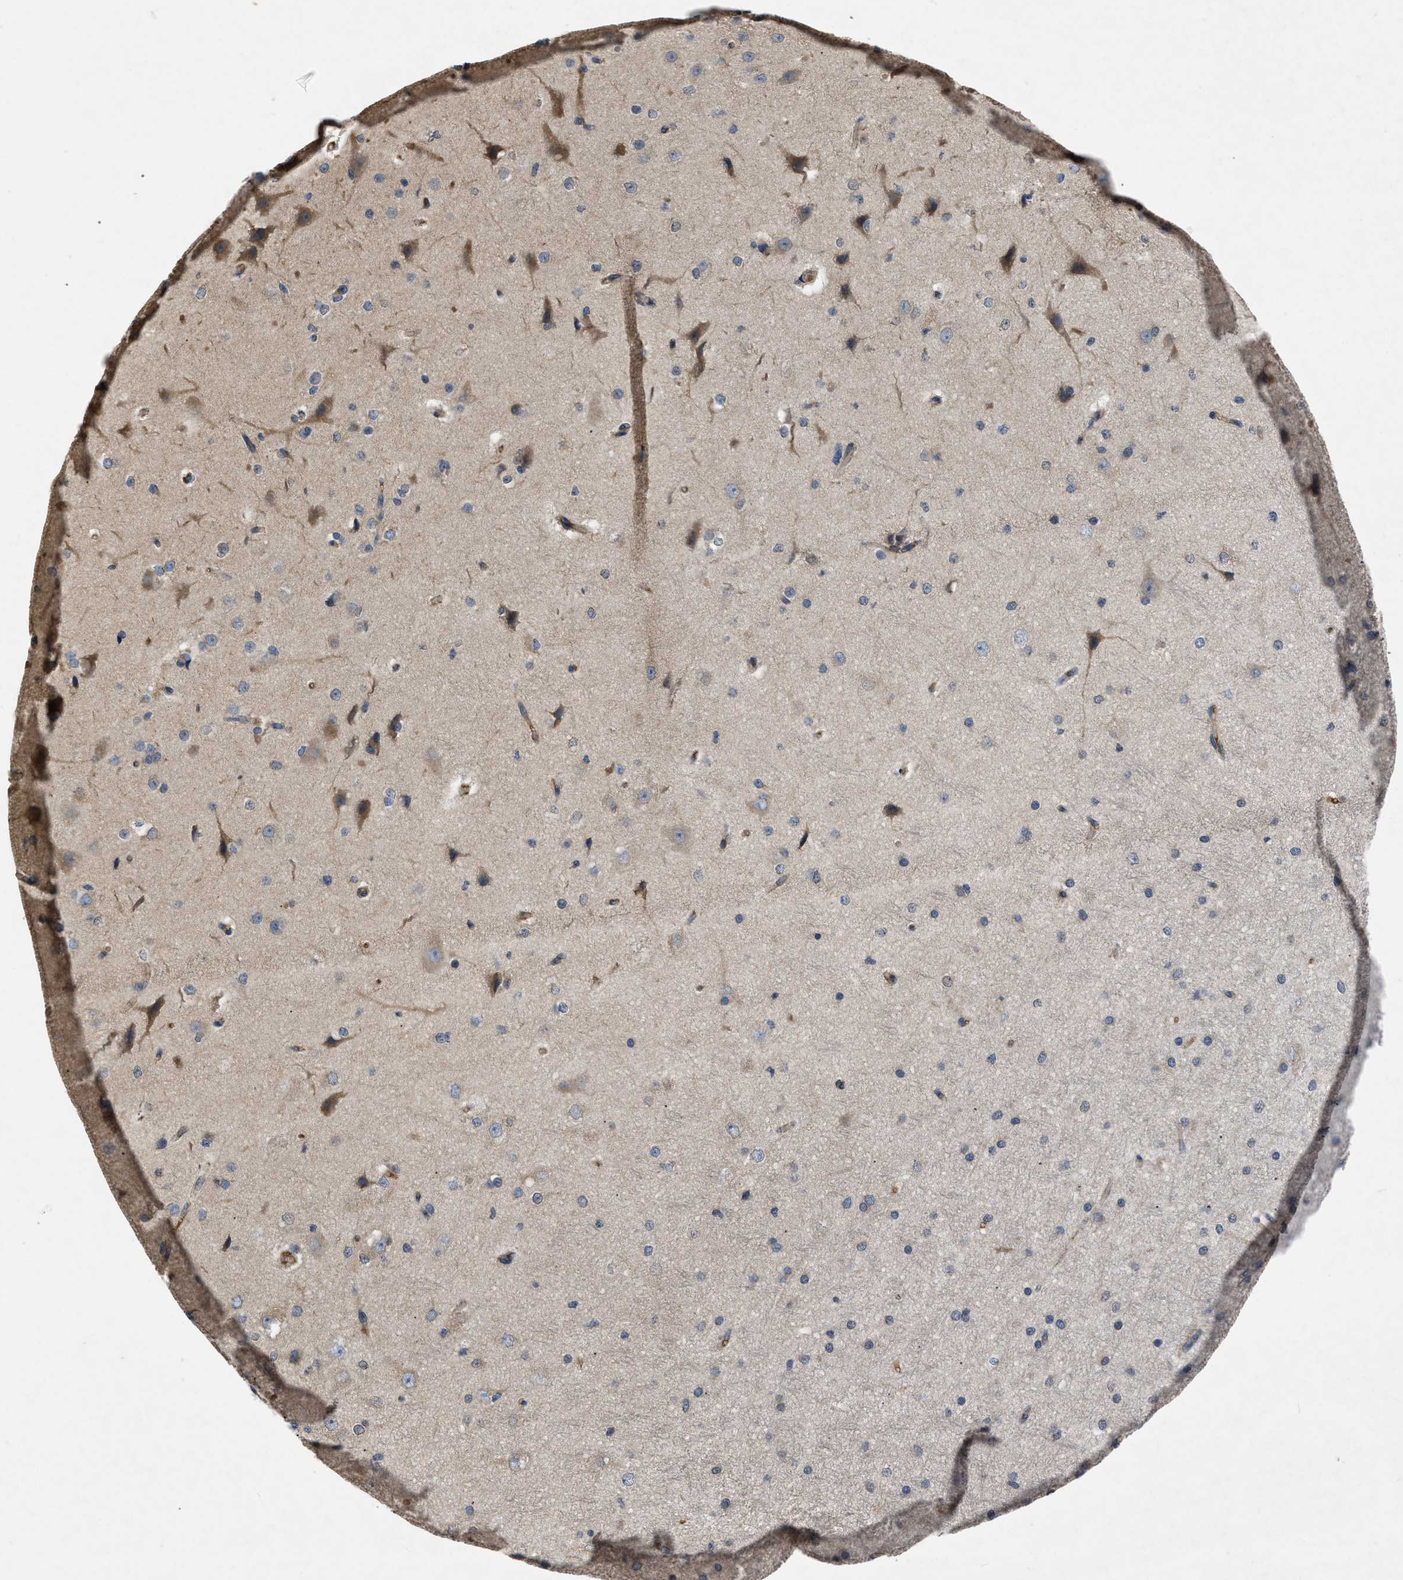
{"staining": {"intensity": "negative", "quantity": "none", "location": "none"}, "tissue": "cerebral cortex", "cell_type": "Endothelial cells", "image_type": "normal", "snomed": [{"axis": "morphology", "description": "Normal tissue, NOS"}, {"axis": "morphology", "description": "Developmental malformation"}, {"axis": "topography", "description": "Cerebral cortex"}], "caption": "Endothelial cells are negative for protein expression in unremarkable human cerebral cortex. (DAB (3,3'-diaminobenzidine) immunohistochemistry with hematoxylin counter stain).", "gene": "VPS4A", "patient": {"sex": "female", "age": 30}}